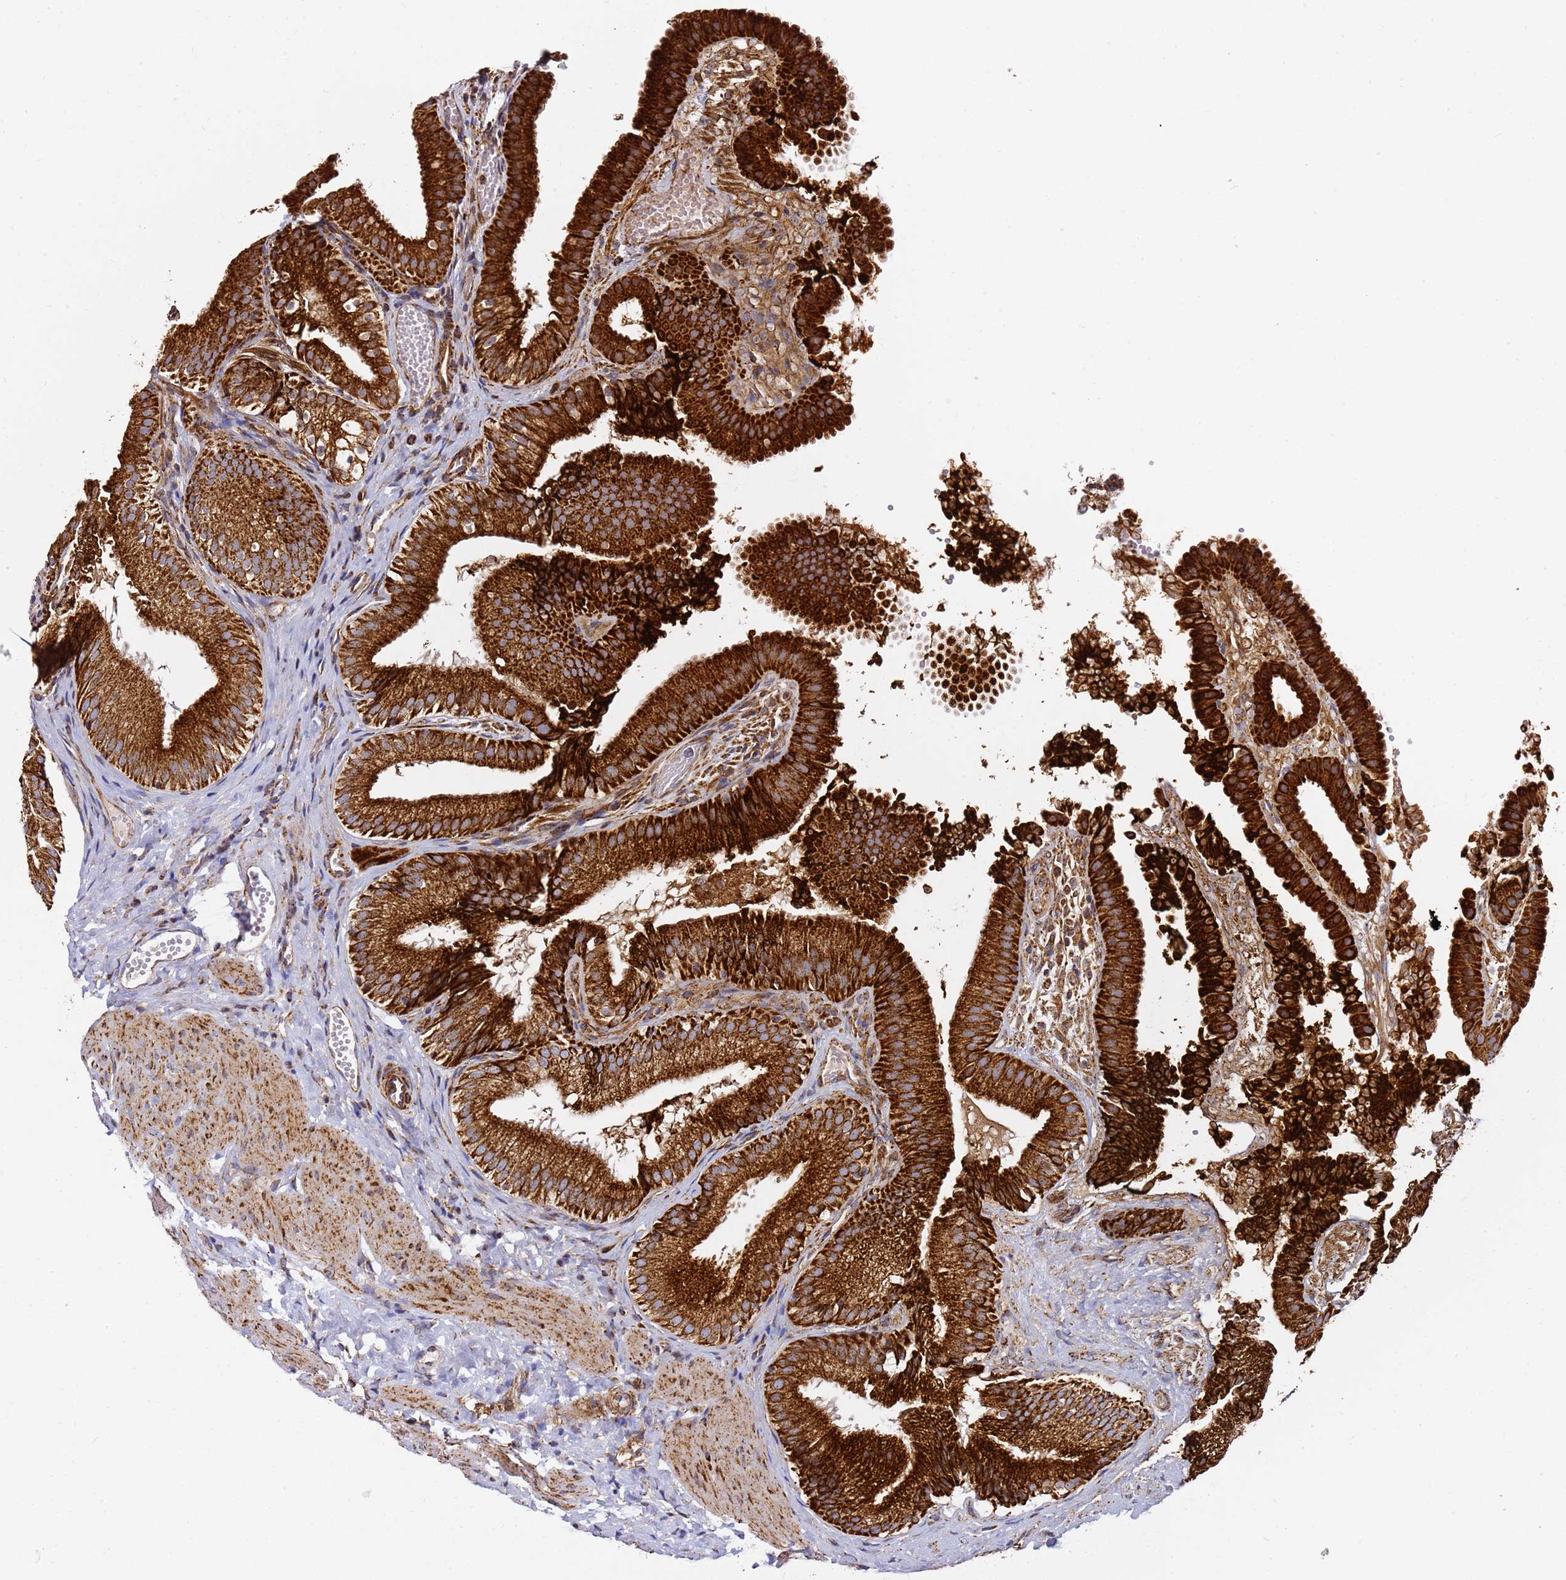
{"staining": {"intensity": "strong", "quantity": ">75%", "location": "cytoplasmic/membranous"}, "tissue": "gallbladder", "cell_type": "Glandular cells", "image_type": "normal", "snomed": [{"axis": "morphology", "description": "Normal tissue, NOS"}, {"axis": "topography", "description": "Gallbladder"}], "caption": "Protein expression by immunohistochemistry reveals strong cytoplasmic/membranous staining in approximately >75% of glandular cells in unremarkable gallbladder.", "gene": "NDUFA3", "patient": {"sex": "female", "age": 30}}